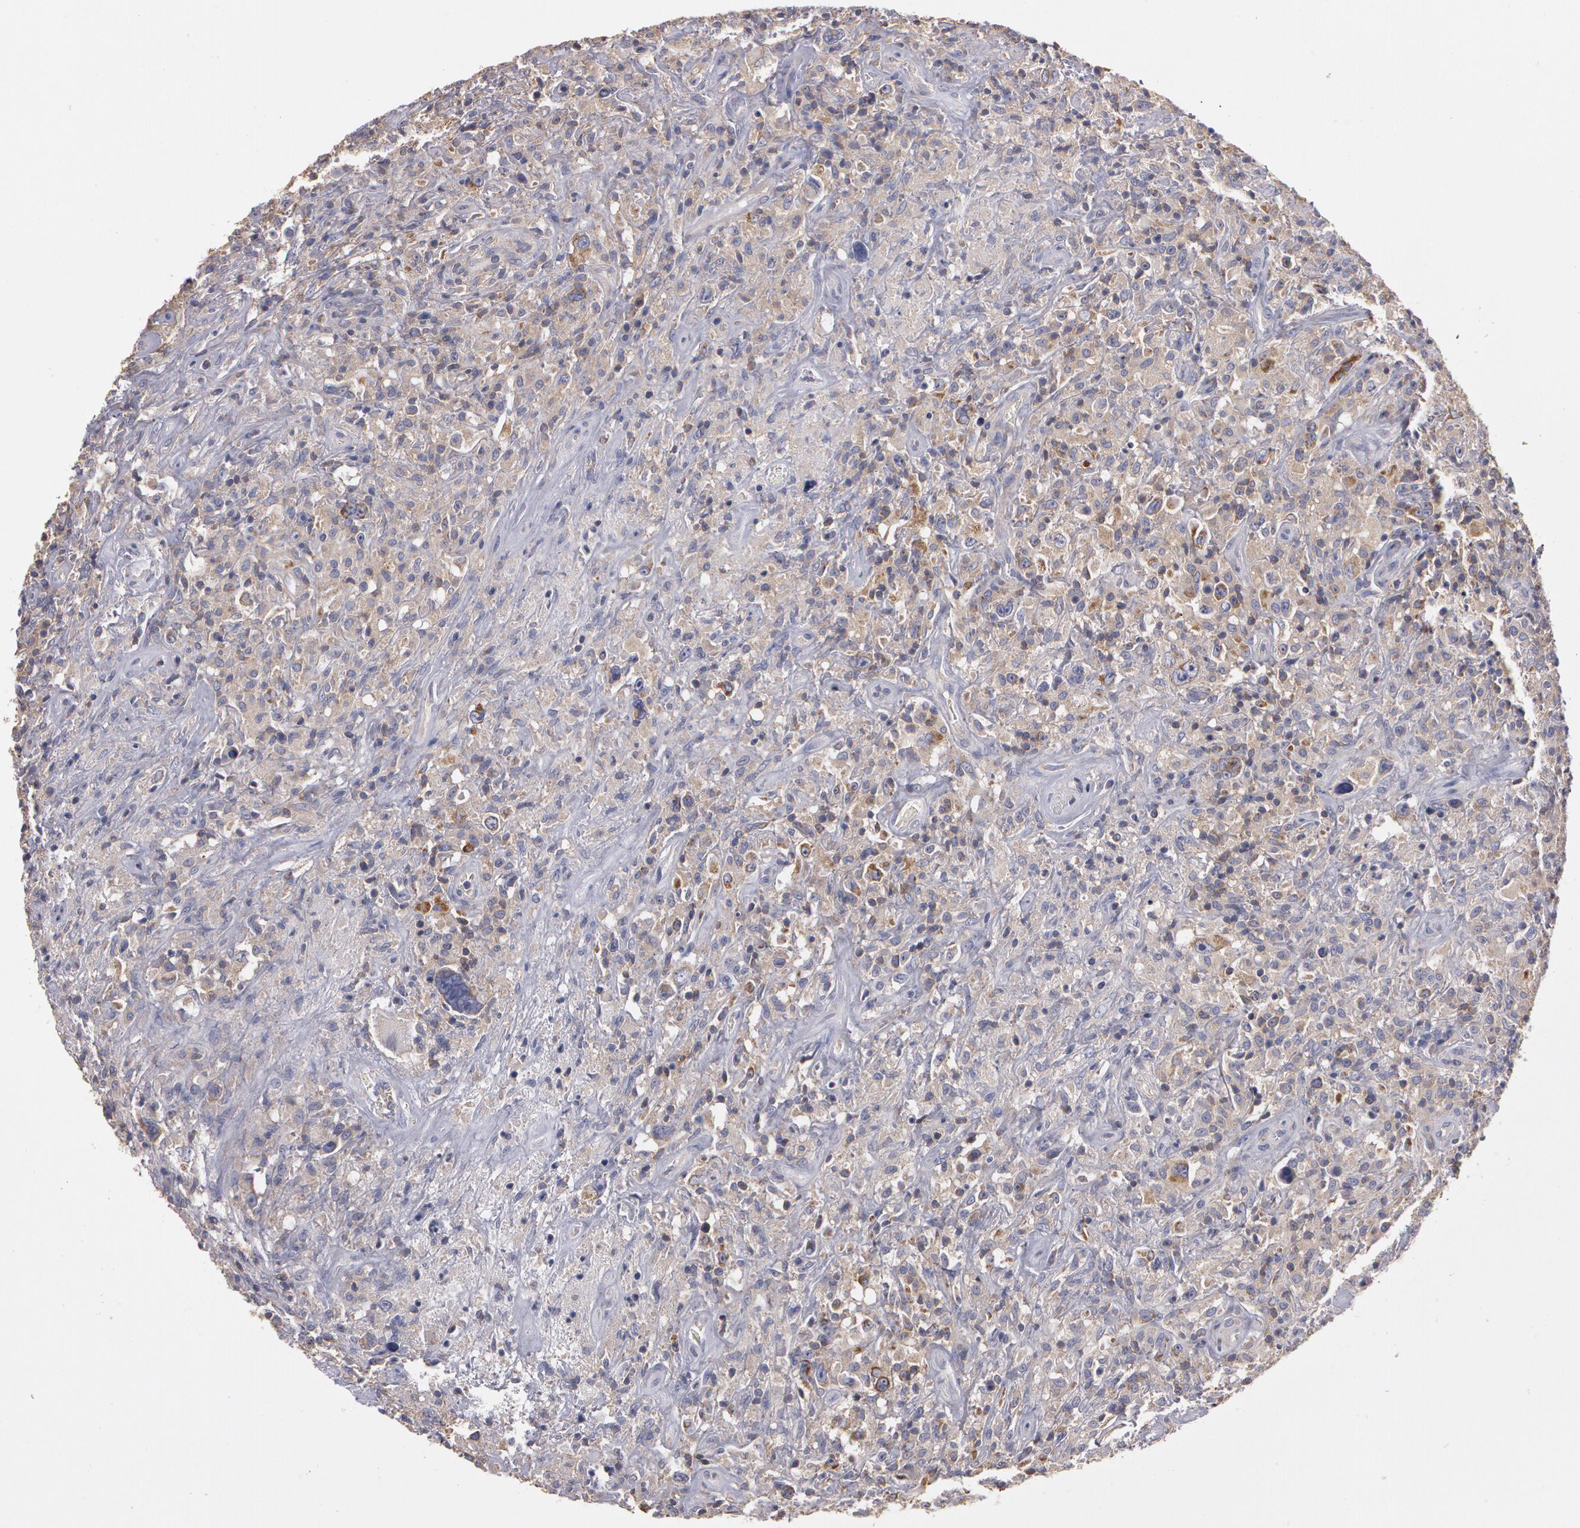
{"staining": {"intensity": "moderate", "quantity": "25%-75%", "location": "cytoplasmic/membranous"}, "tissue": "lymphoma", "cell_type": "Tumor cells", "image_type": "cancer", "snomed": [{"axis": "morphology", "description": "Hodgkin's disease, NOS"}, {"axis": "topography", "description": "Lymph node"}], "caption": "Immunohistochemical staining of Hodgkin's disease demonstrates medium levels of moderate cytoplasmic/membranous protein staining in about 25%-75% of tumor cells.", "gene": "NEK9", "patient": {"sex": "male", "age": 46}}